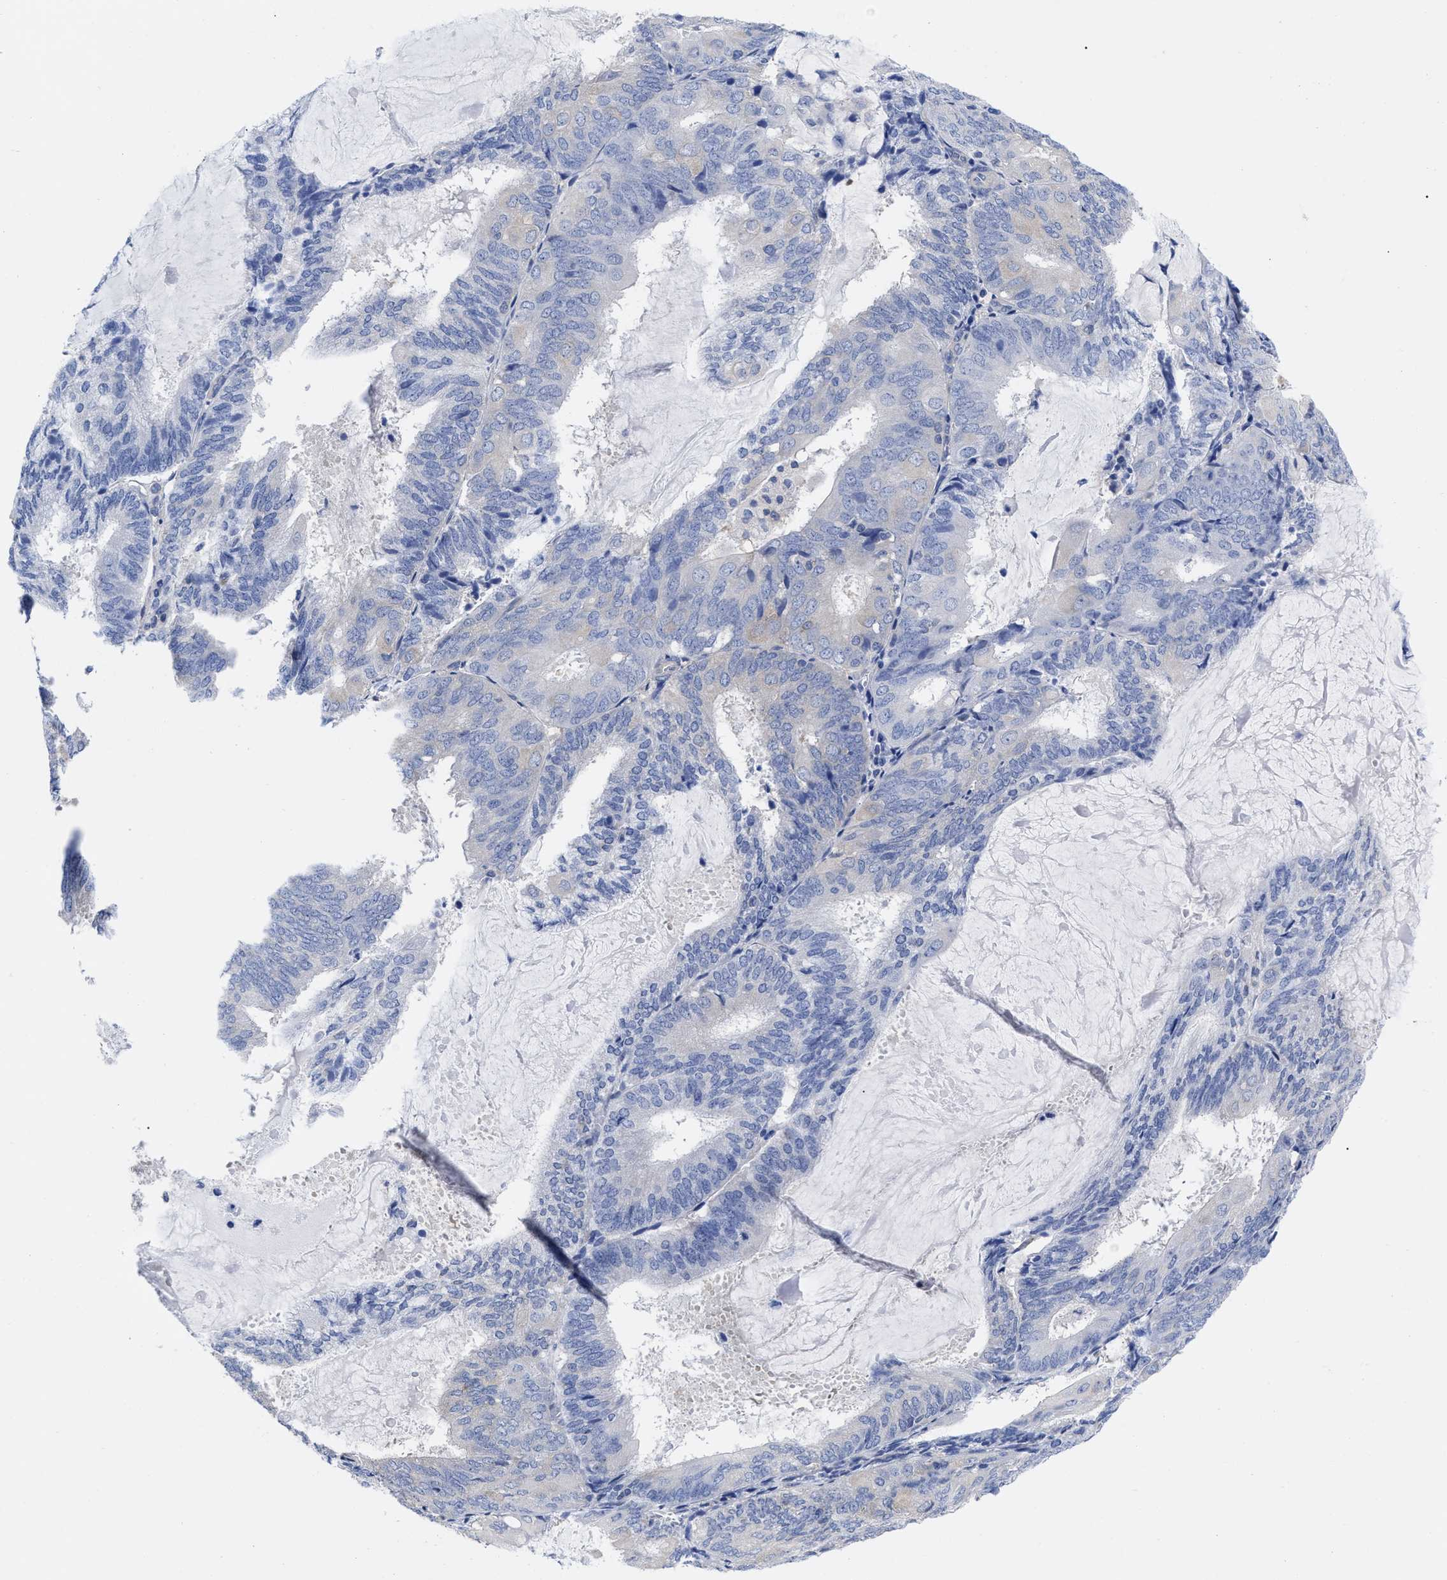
{"staining": {"intensity": "negative", "quantity": "none", "location": "none"}, "tissue": "endometrial cancer", "cell_type": "Tumor cells", "image_type": "cancer", "snomed": [{"axis": "morphology", "description": "Adenocarcinoma, NOS"}, {"axis": "topography", "description": "Endometrium"}], "caption": "The histopathology image reveals no staining of tumor cells in endometrial cancer (adenocarcinoma).", "gene": "IRAG2", "patient": {"sex": "female", "age": 81}}